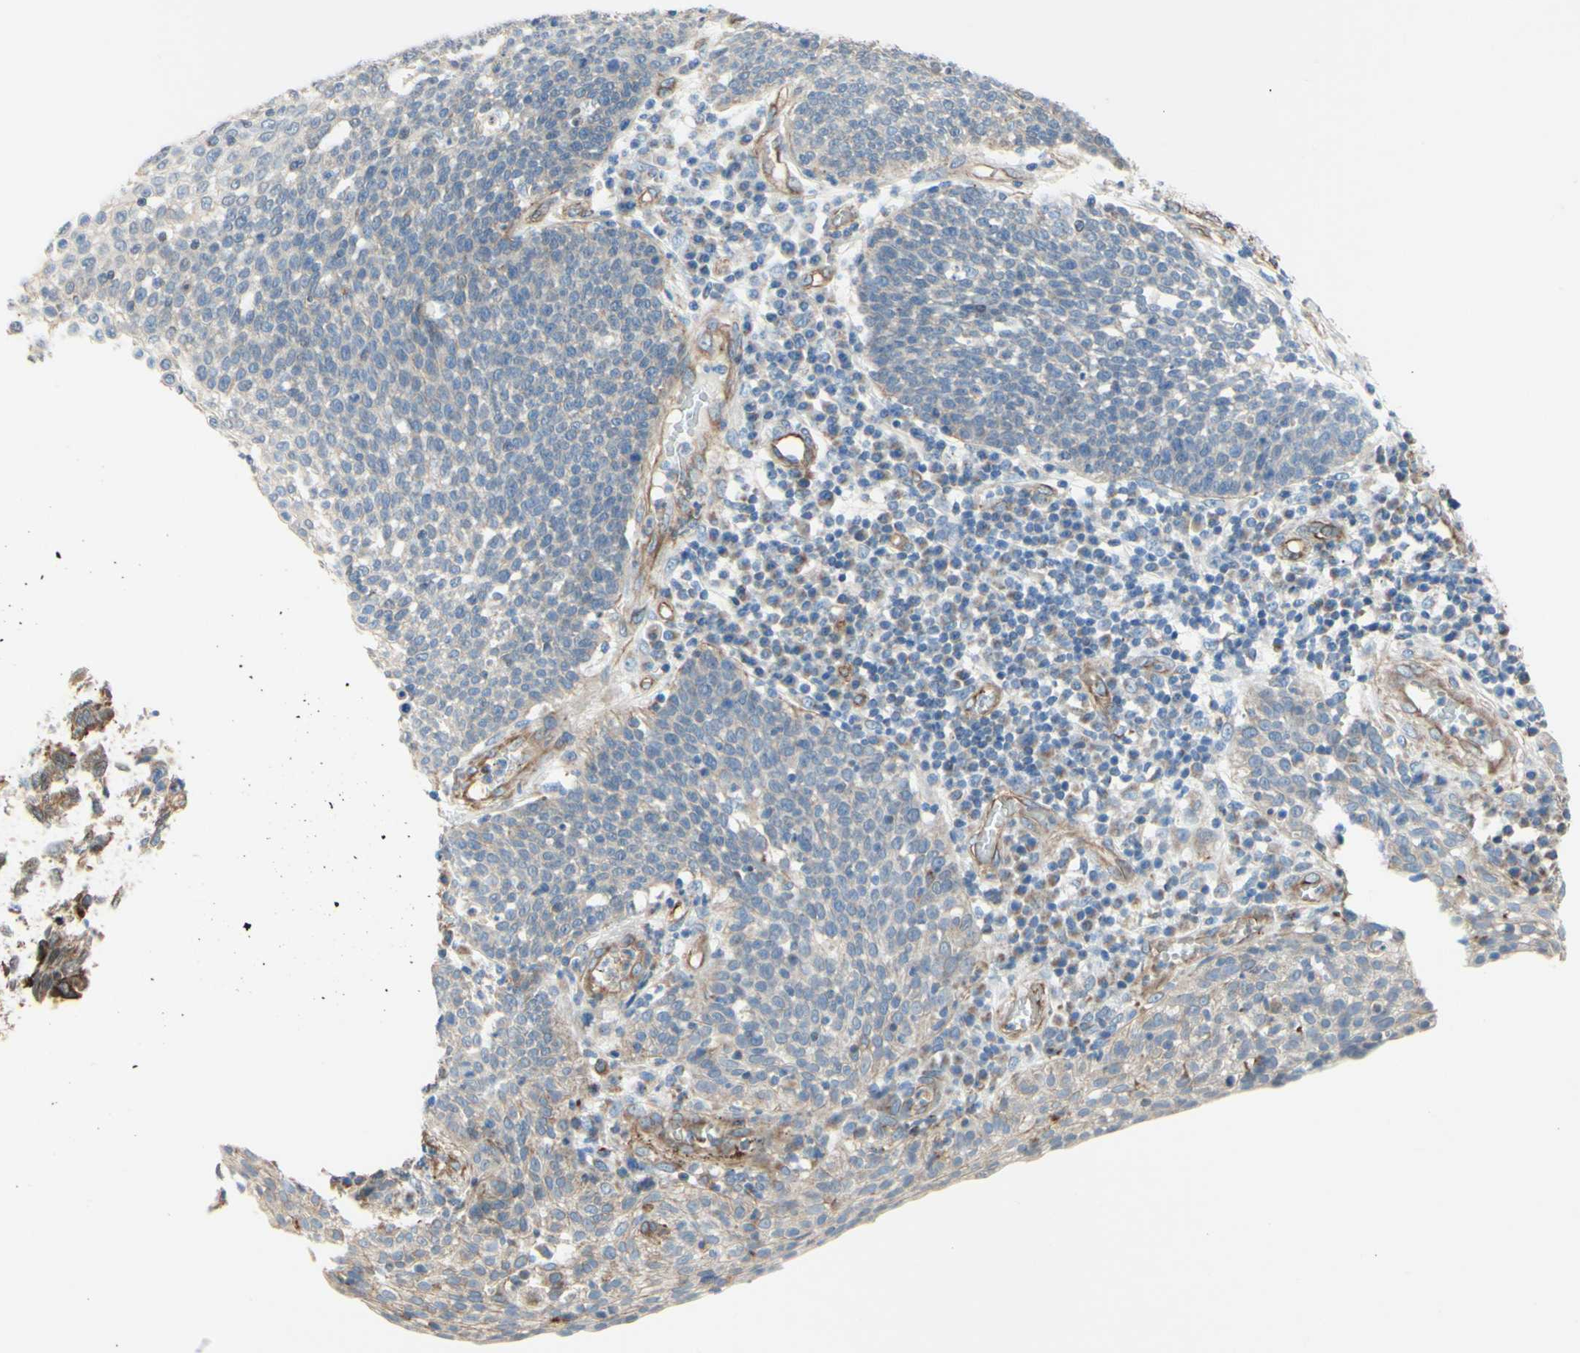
{"staining": {"intensity": "weak", "quantity": ">75%", "location": "cytoplasmic/membranous"}, "tissue": "cervical cancer", "cell_type": "Tumor cells", "image_type": "cancer", "snomed": [{"axis": "morphology", "description": "Squamous cell carcinoma, NOS"}, {"axis": "topography", "description": "Cervix"}], "caption": "DAB immunohistochemical staining of human cervical cancer (squamous cell carcinoma) displays weak cytoplasmic/membranous protein positivity in about >75% of tumor cells.", "gene": "ENDOD1", "patient": {"sex": "female", "age": 34}}